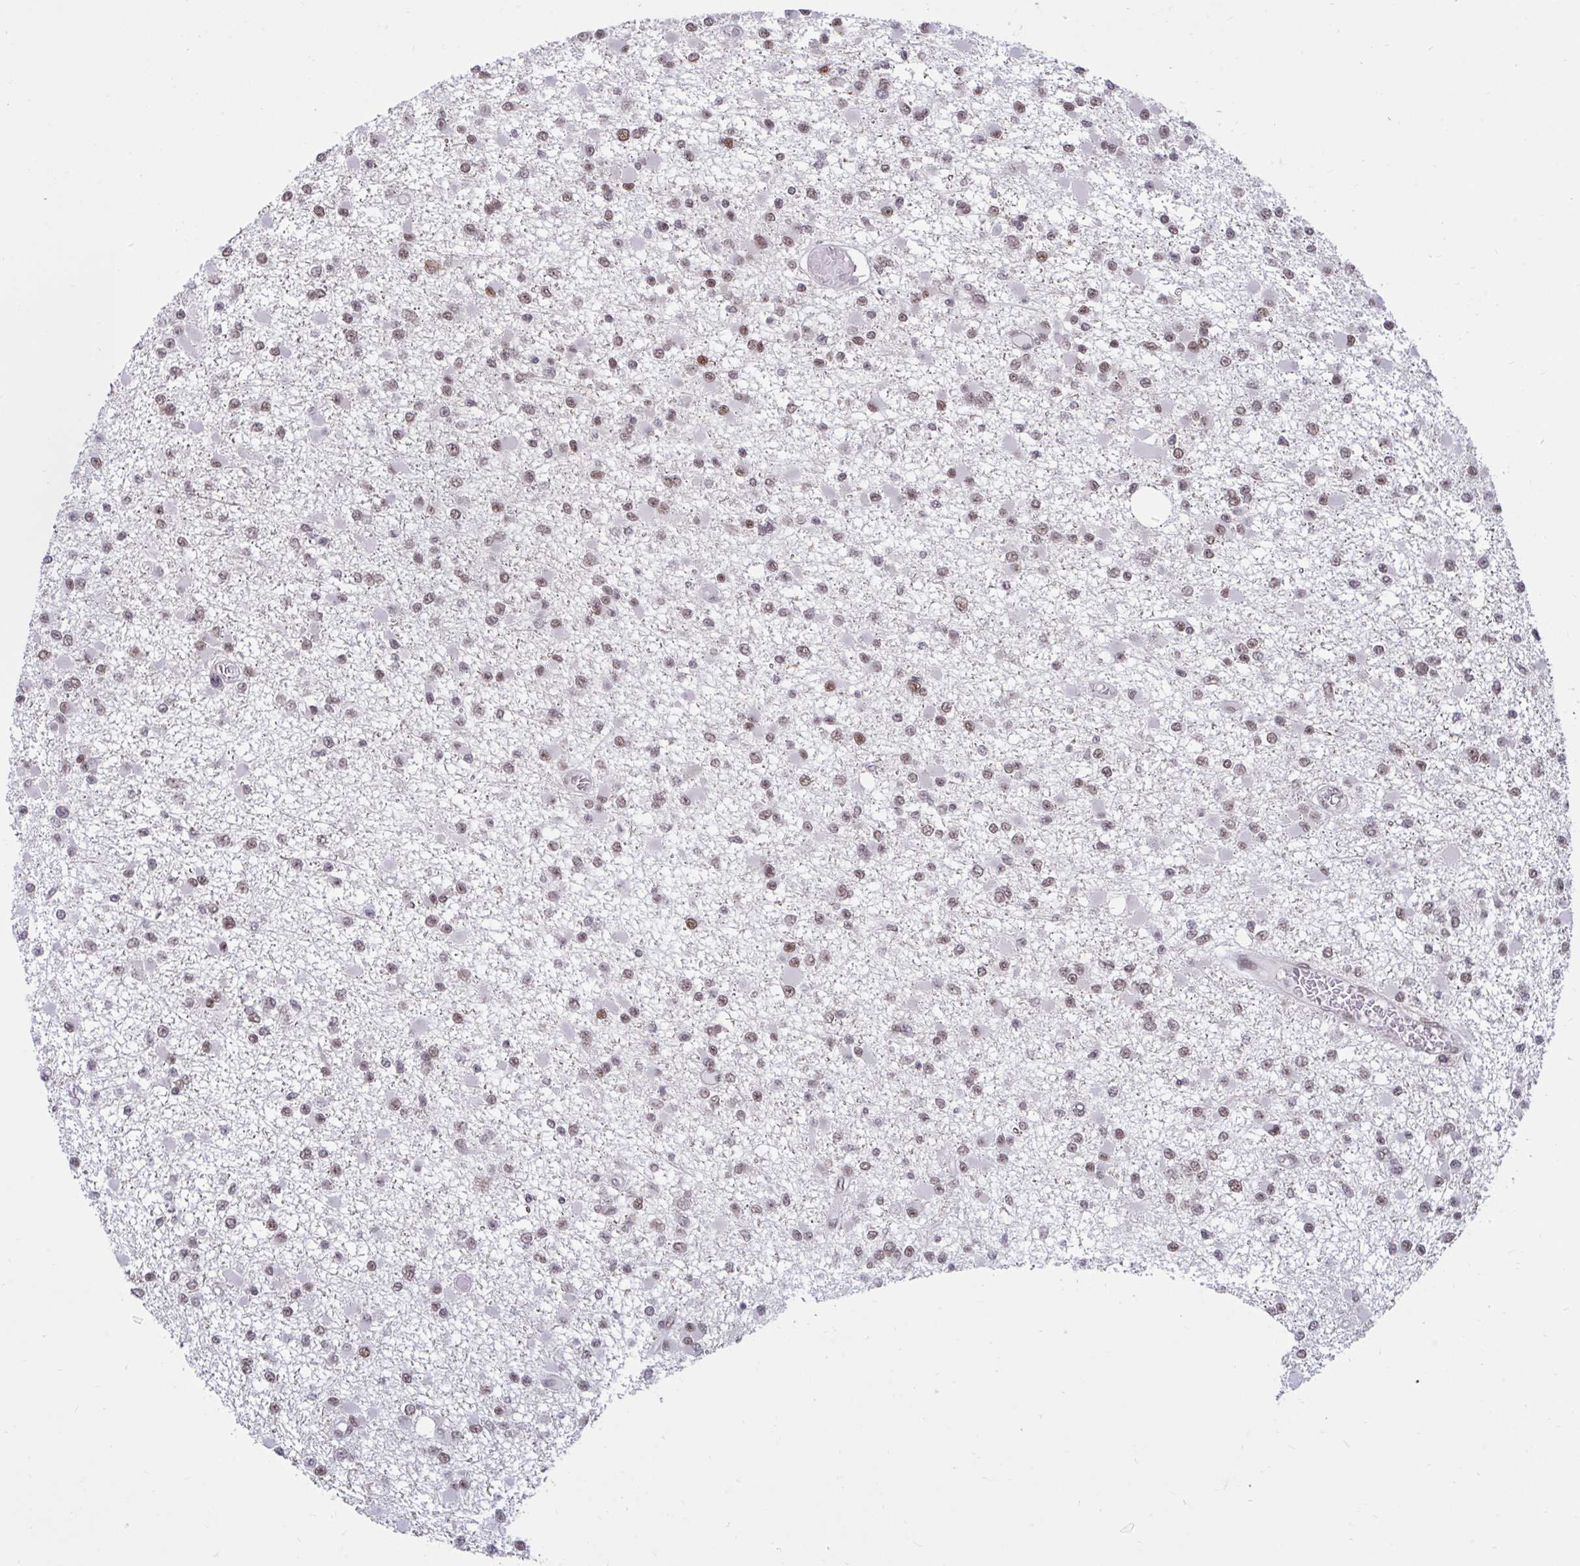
{"staining": {"intensity": "weak", "quantity": ">75%", "location": "nuclear"}, "tissue": "glioma", "cell_type": "Tumor cells", "image_type": "cancer", "snomed": [{"axis": "morphology", "description": "Glioma, malignant, Low grade"}, {"axis": "topography", "description": "Brain"}], "caption": "Approximately >75% of tumor cells in human glioma reveal weak nuclear protein expression as visualized by brown immunohistochemical staining.", "gene": "PHF10", "patient": {"sex": "female", "age": 22}}